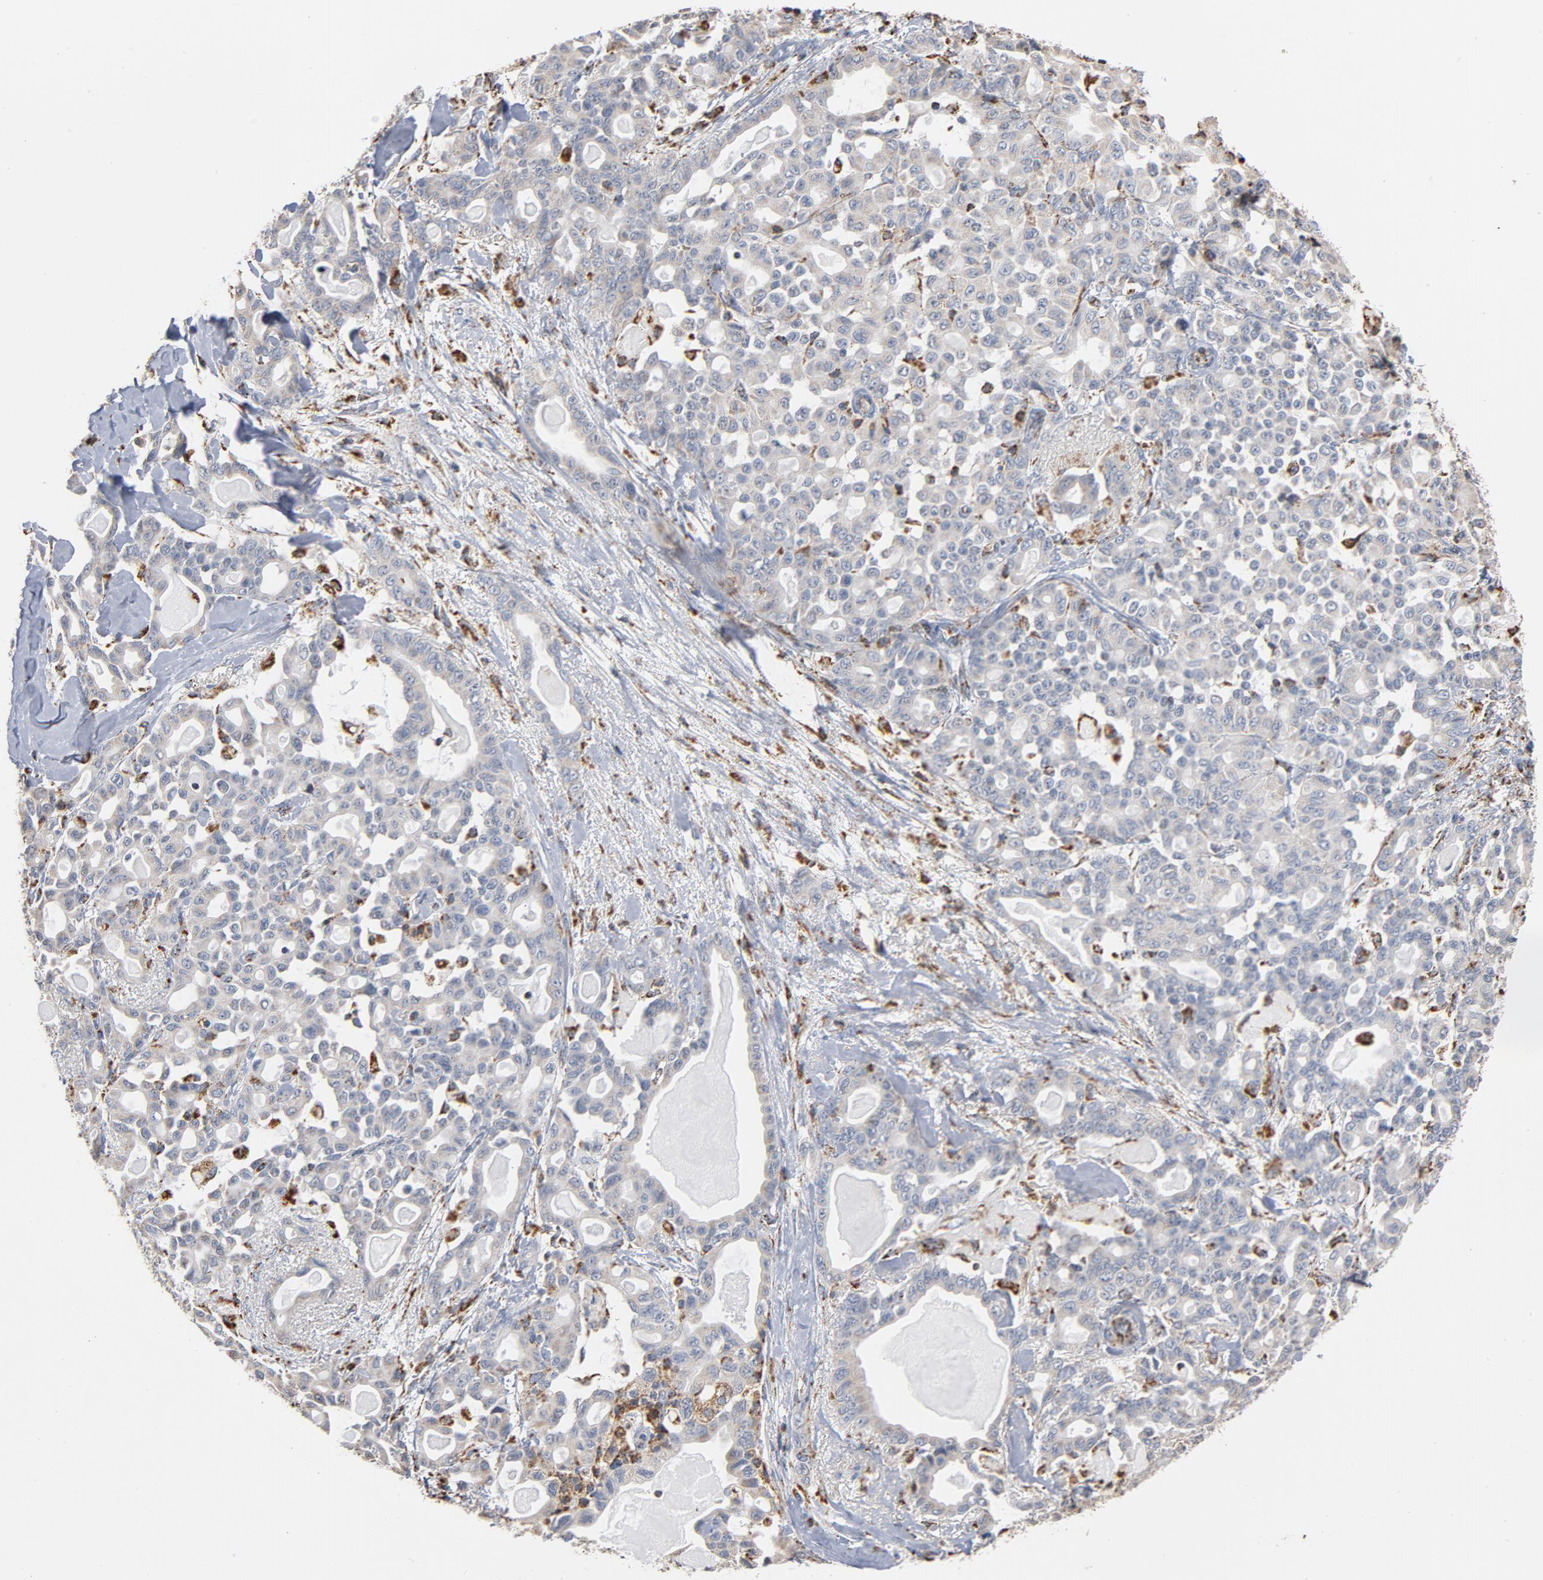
{"staining": {"intensity": "weak", "quantity": "<25%", "location": "cytoplasmic/membranous"}, "tissue": "pancreatic cancer", "cell_type": "Tumor cells", "image_type": "cancer", "snomed": [{"axis": "morphology", "description": "Adenocarcinoma, NOS"}, {"axis": "topography", "description": "Pancreas"}], "caption": "This is an immunohistochemistry image of human pancreatic adenocarcinoma. There is no staining in tumor cells.", "gene": "NDUFS4", "patient": {"sex": "male", "age": 63}}